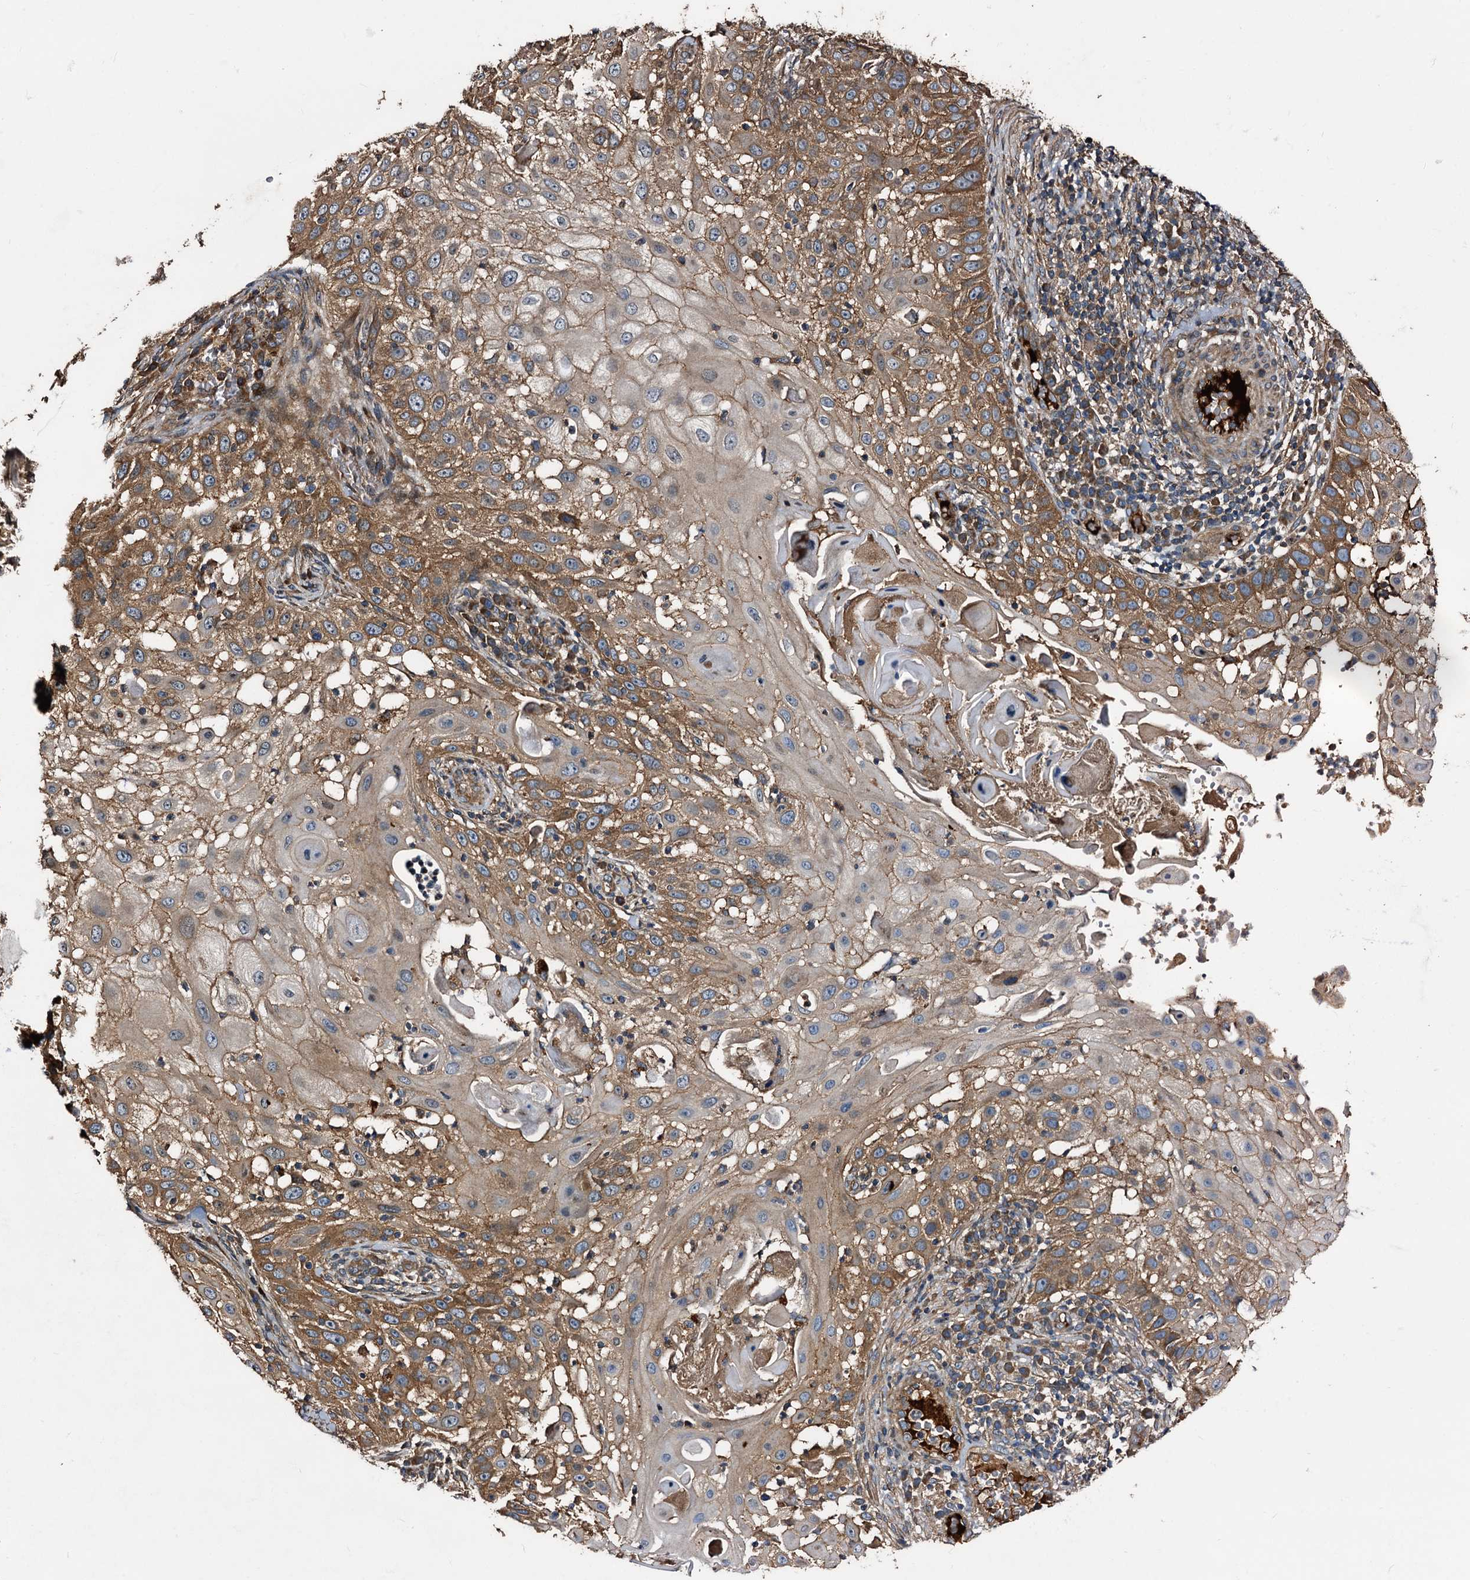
{"staining": {"intensity": "moderate", "quantity": ">75%", "location": "cytoplasmic/membranous"}, "tissue": "skin cancer", "cell_type": "Tumor cells", "image_type": "cancer", "snomed": [{"axis": "morphology", "description": "Squamous cell carcinoma, NOS"}, {"axis": "topography", "description": "Skin"}], "caption": "A brown stain shows moderate cytoplasmic/membranous staining of a protein in human skin cancer (squamous cell carcinoma) tumor cells. (Brightfield microscopy of DAB IHC at high magnification).", "gene": "PEX5", "patient": {"sex": "female", "age": 44}}